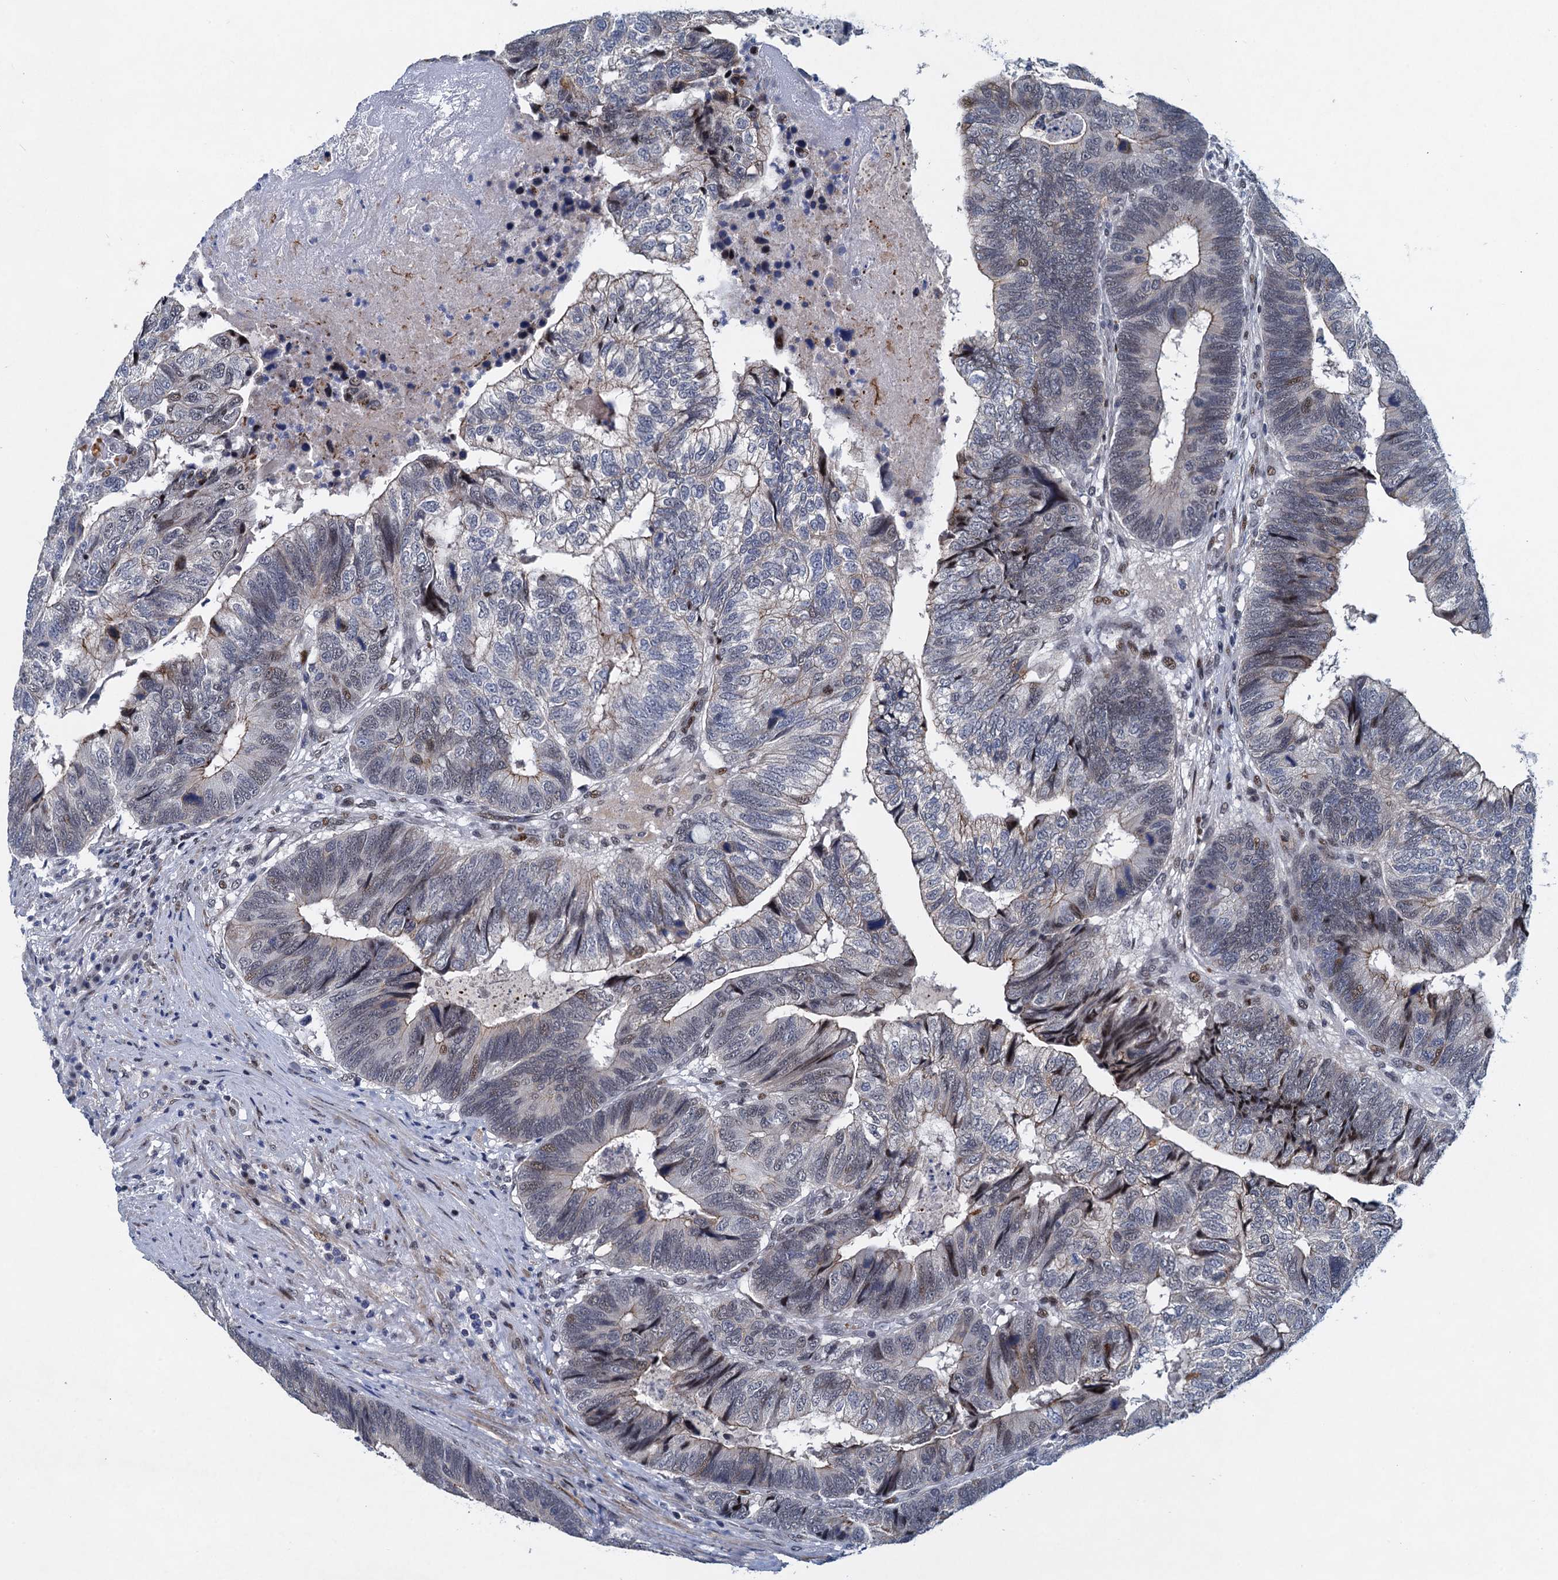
{"staining": {"intensity": "weak", "quantity": "<25%", "location": "cytoplasmic/membranous,nuclear"}, "tissue": "colorectal cancer", "cell_type": "Tumor cells", "image_type": "cancer", "snomed": [{"axis": "morphology", "description": "Adenocarcinoma, NOS"}, {"axis": "topography", "description": "Colon"}], "caption": "An IHC image of colorectal adenocarcinoma is shown. There is no staining in tumor cells of colorectal adenocarcinoma. (Stains: DAB (3,3'-diaminobenzidine) immunohistochemistry (IHC) with hematoxylin counter stain, Microscopy: brightfield microscopy at high magnification).", "gene": "ATOSA", "patient": {"sex": "female", "age": 67}}